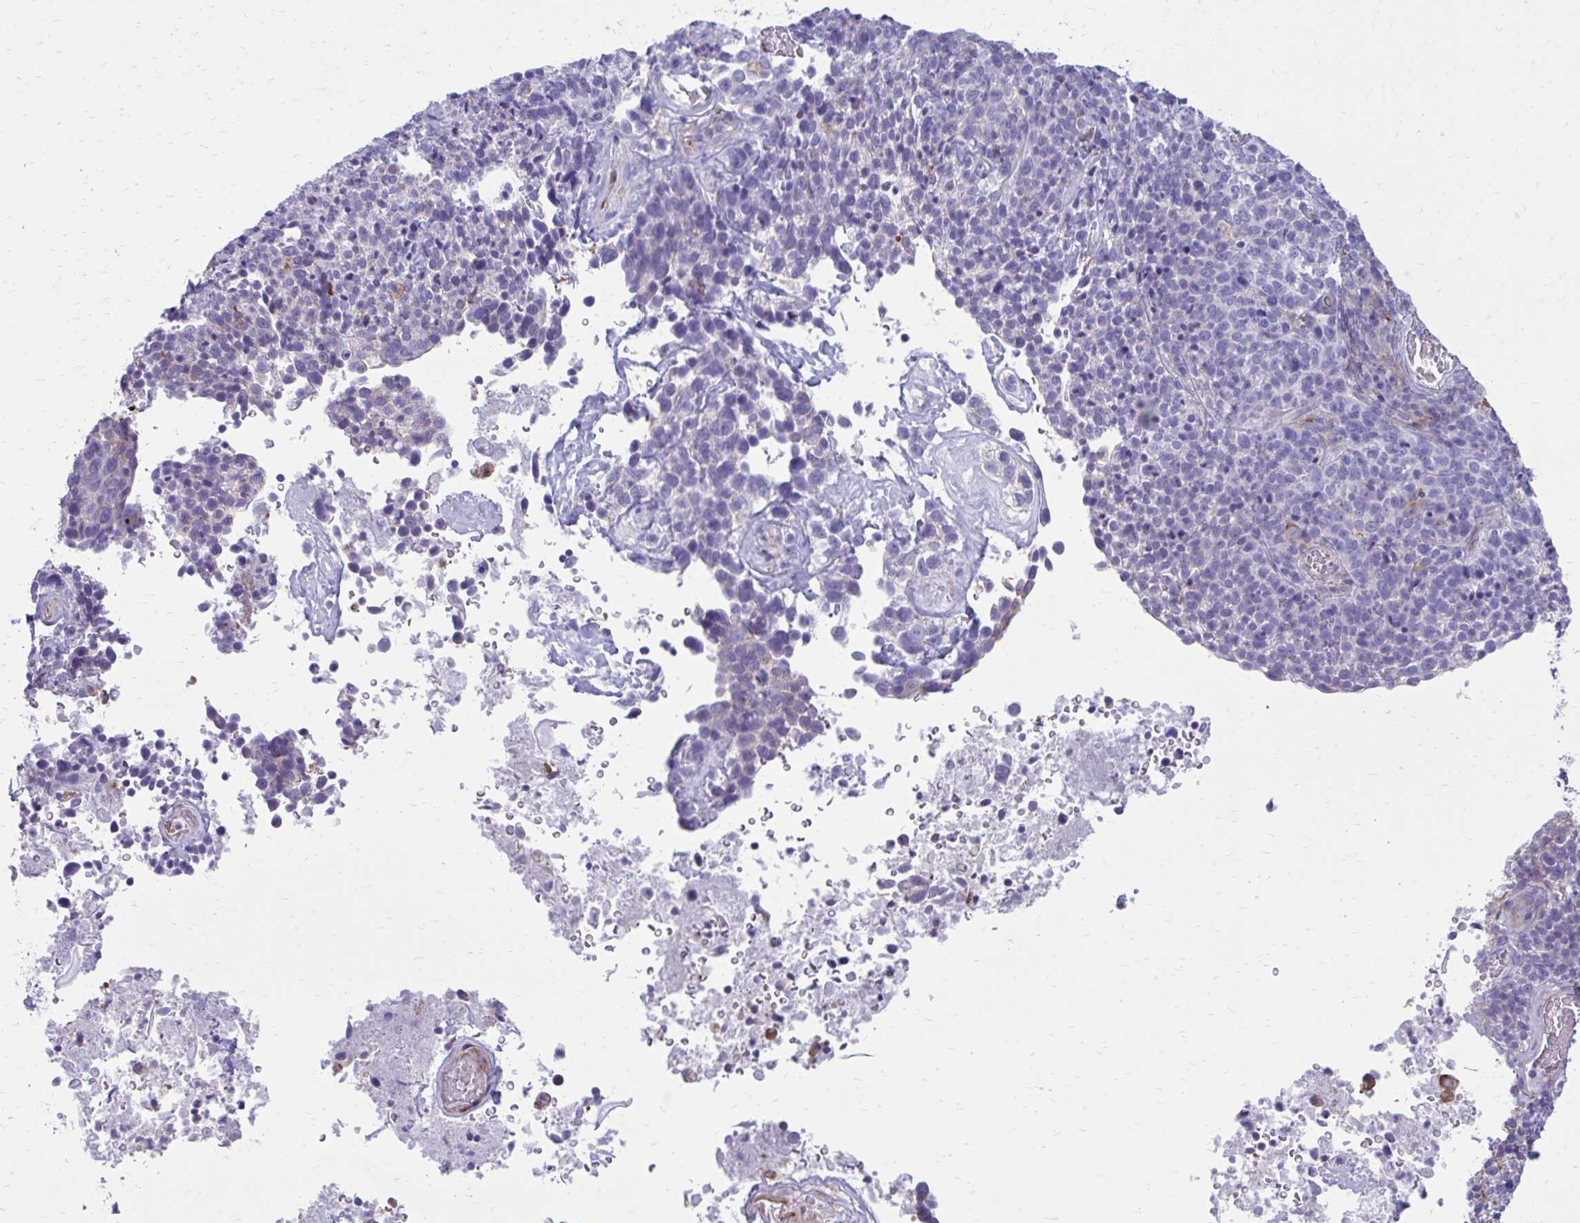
{"staining": {"intensity": "negative", "quantity": "none", "location": "none"}, "tissue": "cervical cancer", "cell_type": "Tumor cells", "image_type": "cancer", "snomed": [{"axis": "morphology", "description": "Squamous cell carcinoma, NOS"}, {"axis": "topography", "description": "Cervix"}], "caption": "DAB immunohistochemical staining of cervical cancer (squamous cell carcinoma) displays no significant expression in tumor cells. Brightfield microscopy of immunohistochemistry stained with DAB (brown) and hematoxylin (blue), captured at high magnification.", "gene": "CLTA", "patient": {"sex": "female", "age": 46}}